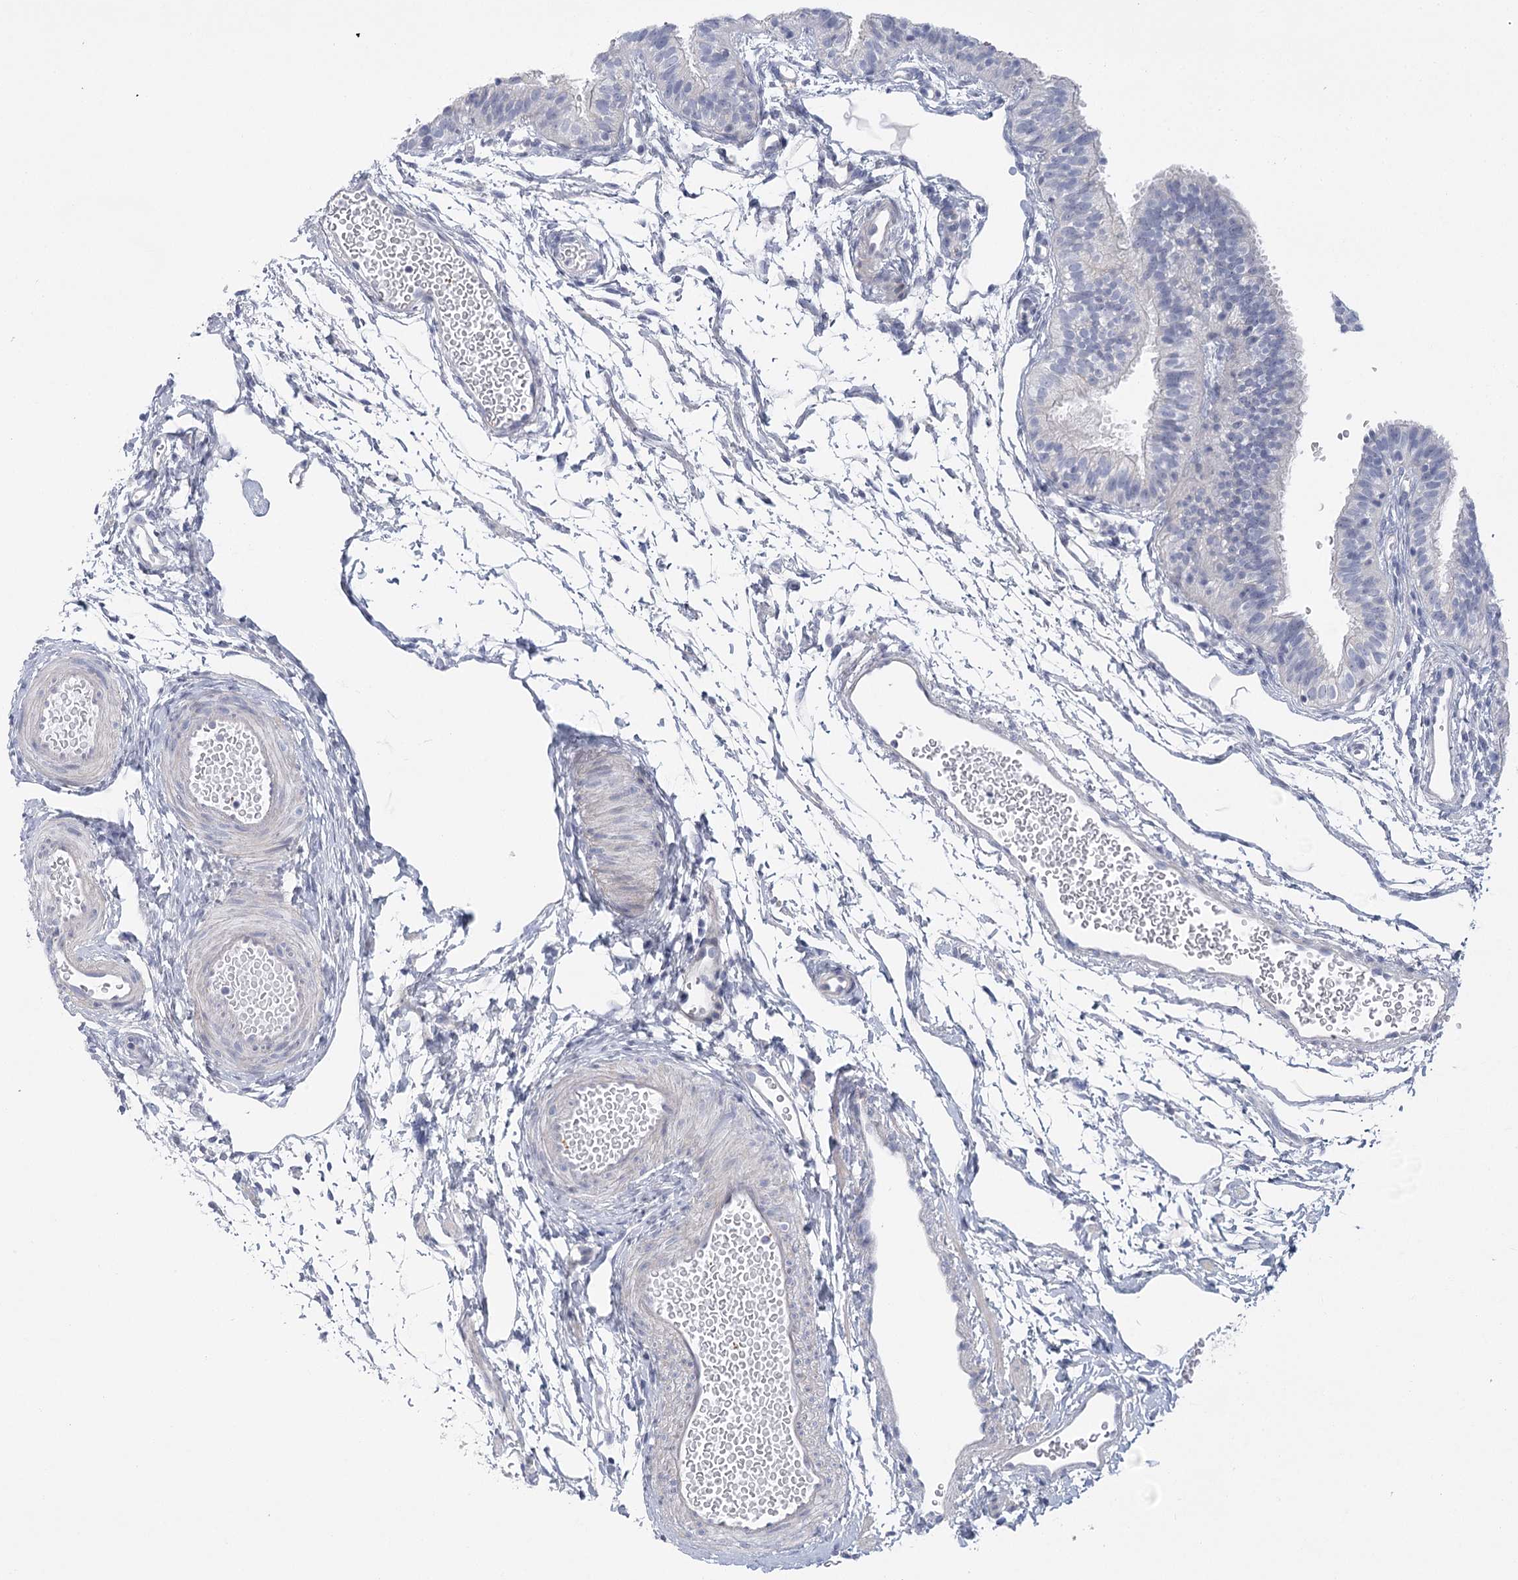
{"staining": {"intensity": "negative", "quantity": "none", "location": "none"}, "tissue": "fallopian tube", "cell_type": "Glandular cells", "image_type": "normal", "snomed": [{"axis": "morphology", "description": "Normal tissue, NOS"}, {"axis": "topography", "description": "Fallopian tube"}], "caption": "IHC histopathology image of unremarkable fallopian tube: fallopian tube stained with DAB (3,3'-diaminobenzidine) displays no significant protein positivity in glandular cells. (DAB (3,3'-diaminobenzidine) immunohistochemistry (IHC) visualized using brightfield microscopy, high magnification).", "gene": "FAM76B", "patient": {"sex": "female", "age": 35}}